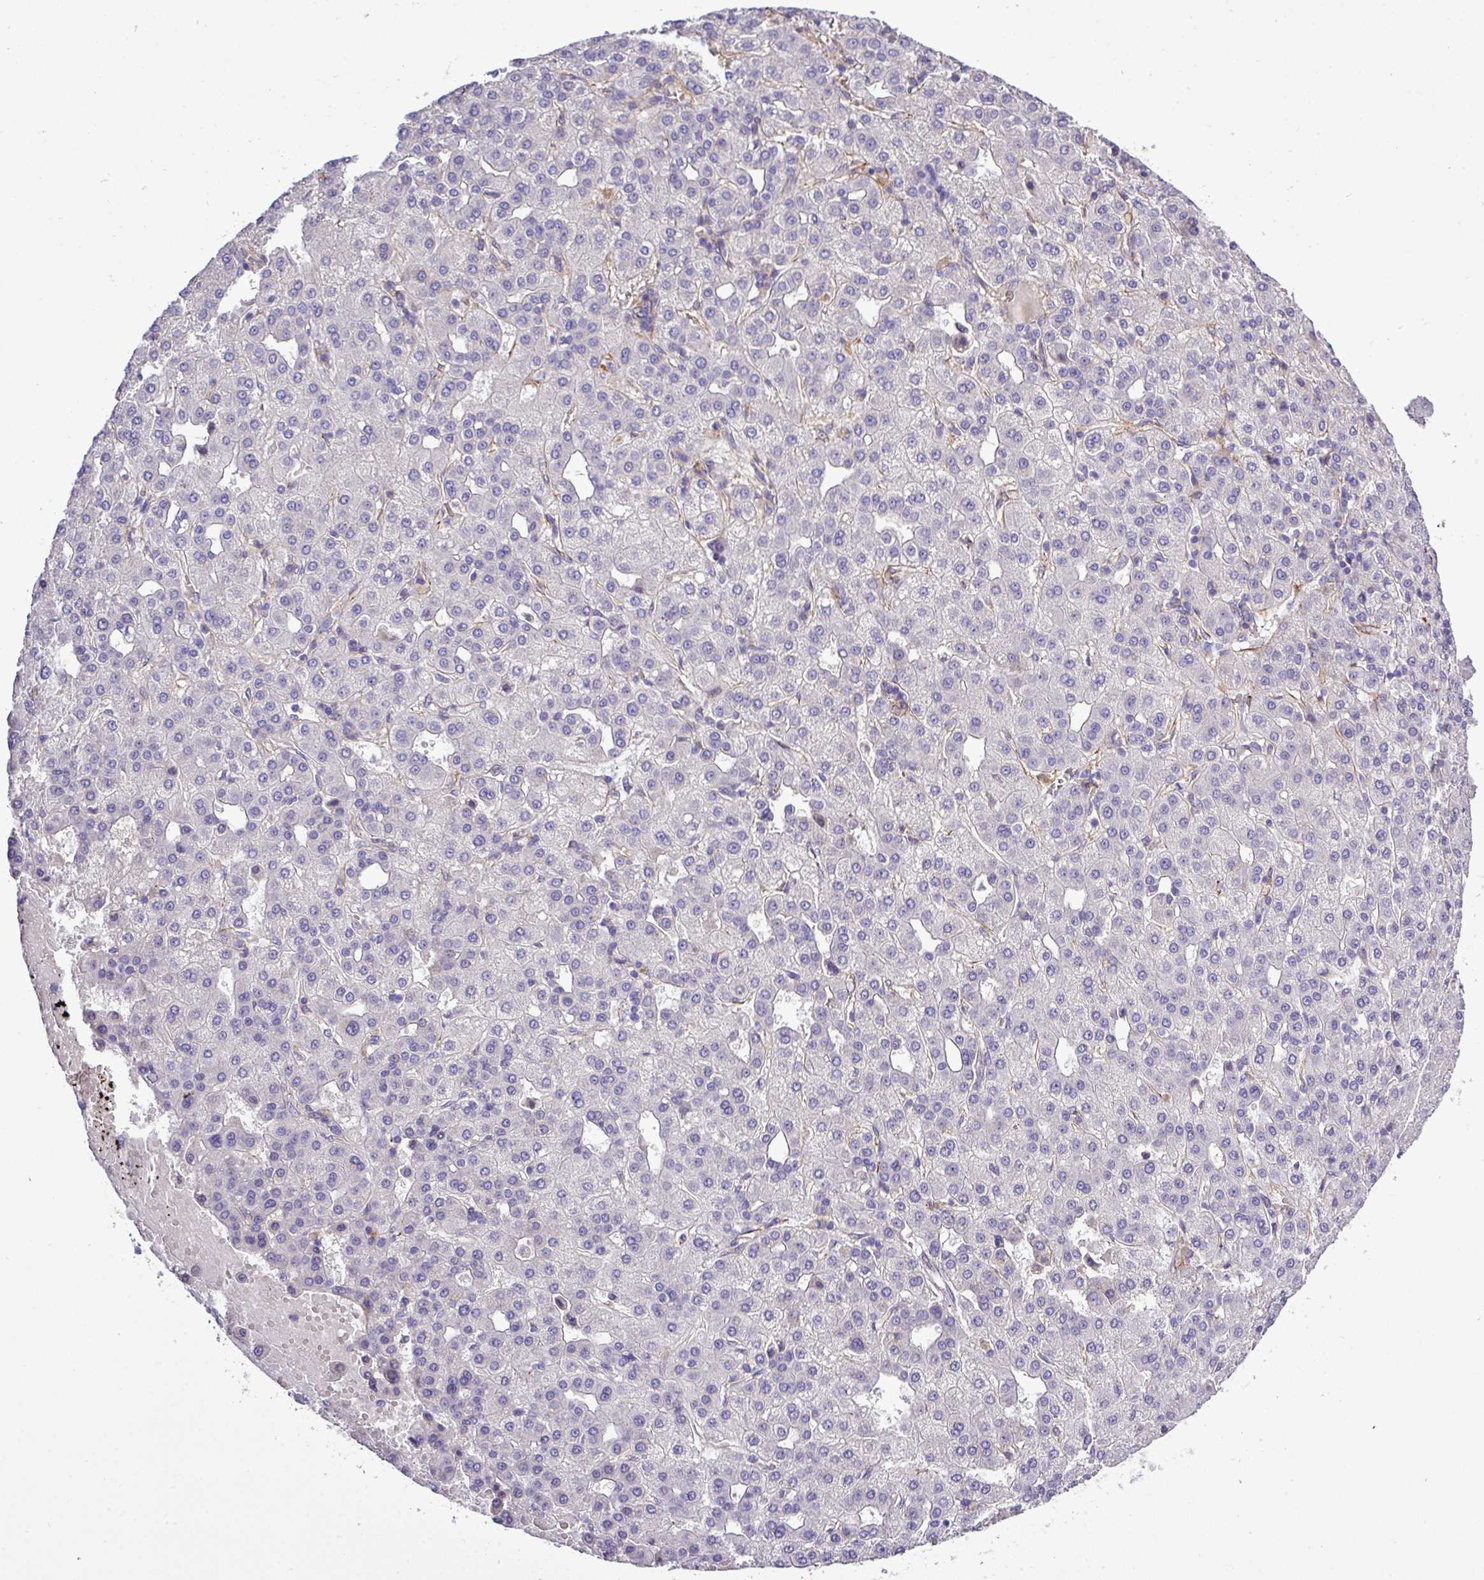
{"staining": {"intensity": "negative", "quantity": "none", "location": "none"}, "tissue": "liver cancer", "cell_type": "Tumor cells", "image_type": "cancer", "snomed": [{"axis": "morphology", "description": "Carcinoma, Hepatocellular, NOS"}, {"axis": "topography", "description": "Liver"}], "caption": "Immunohistochemistry (IHC) of hepatocellular carcinoma (liver) exhibits no expression in tumor cells.", "gene": "PARD6A", "patient": {"sex": "male", "age": 65}}